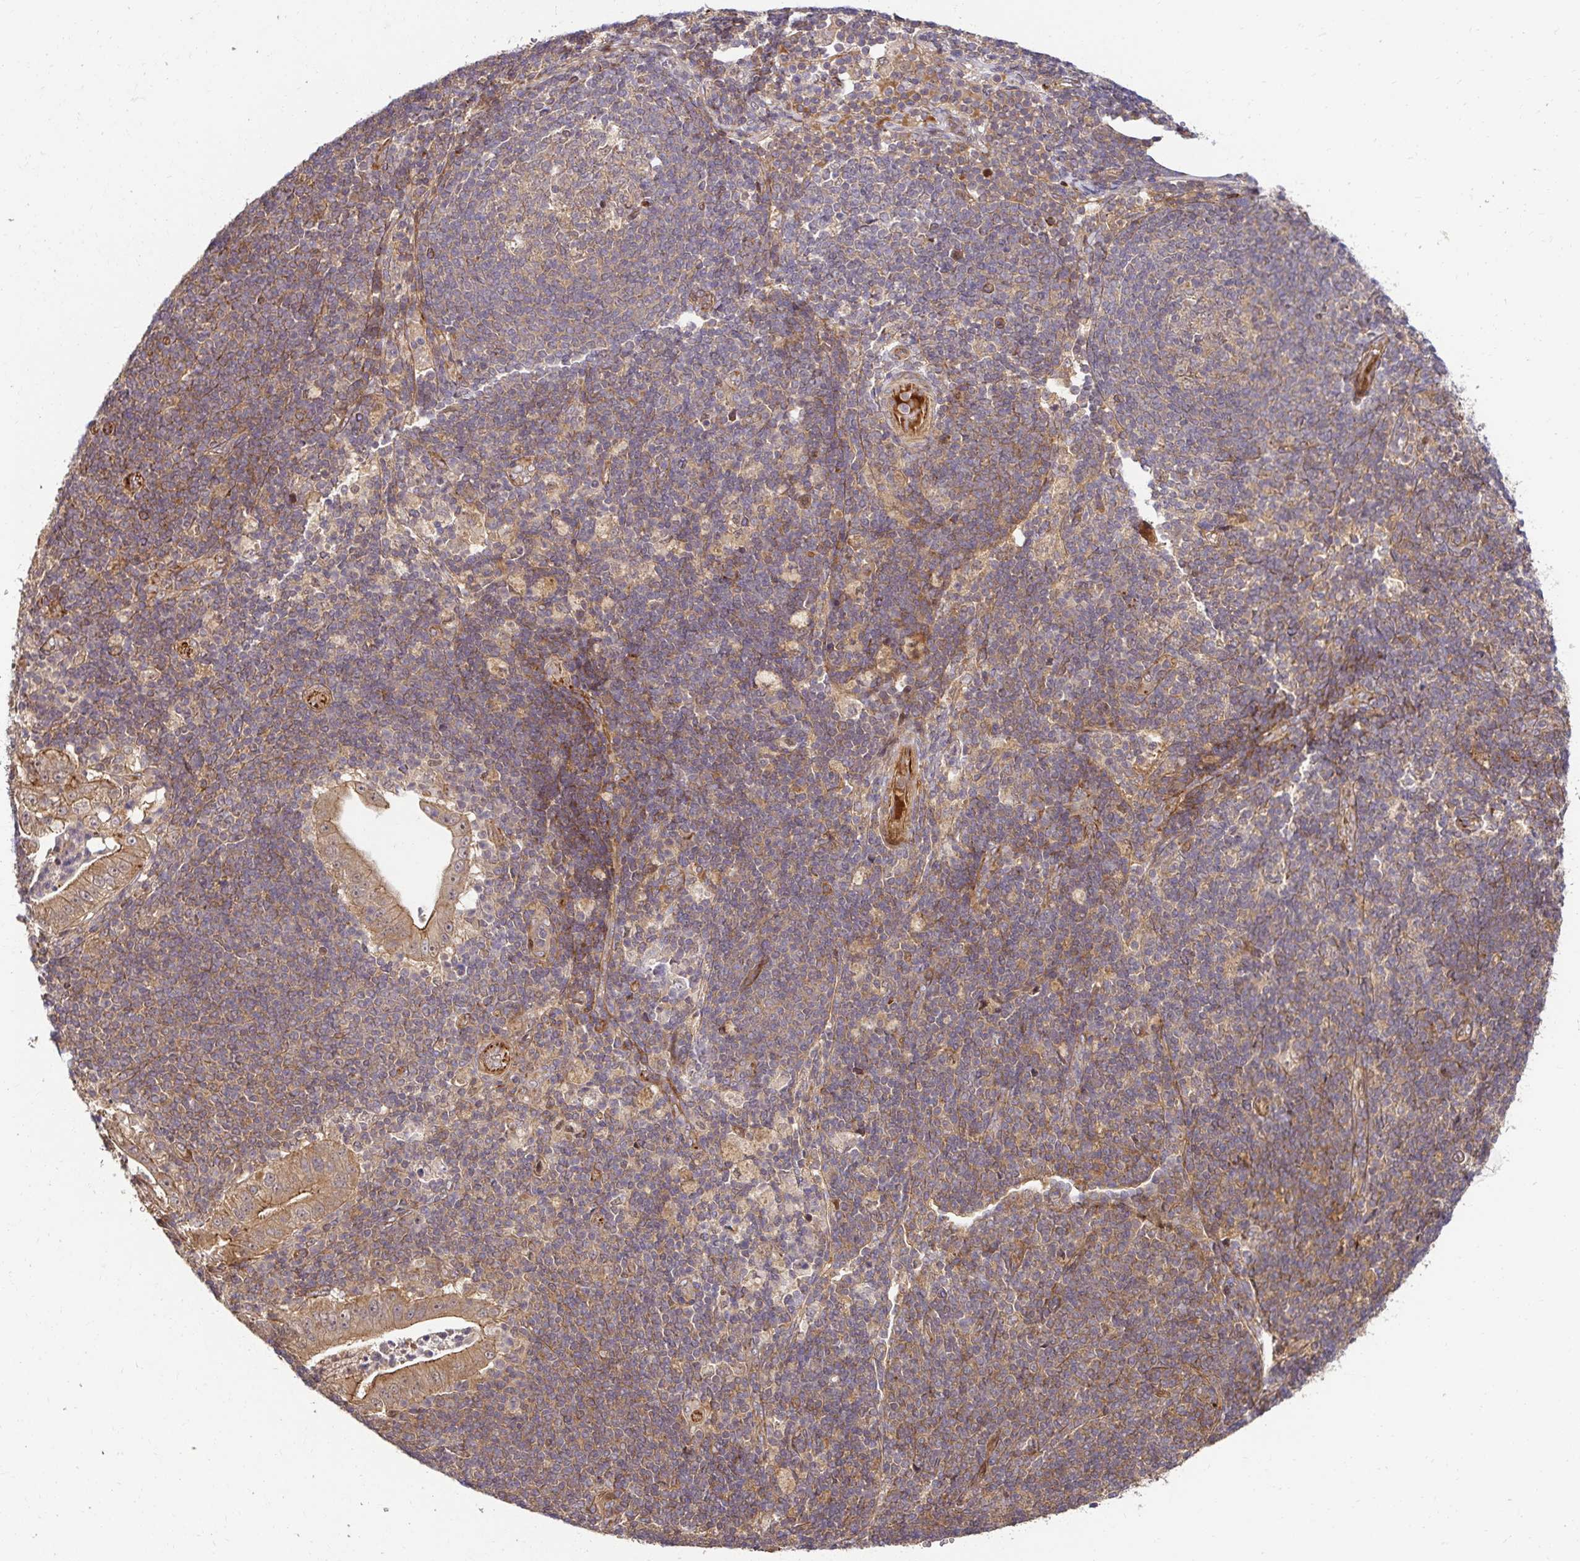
{"staining": {"intensity": "moderate", "quantity": "25%-75%", "location": "cytoplasmic/membranous"}, "tissue": "pancreatic cancer", "cell_type": "Tumor cells", "image_type": "cancer", "snomed": [{"axis": "morphology", "description": "Adenocarcinoma, NOS"}, {"axis": "topography", "description": "Pancreas"}], "caption": "Protein staining of pancreatic adenocarcinoma tissue displays moderate cytoplasmic/membranous staining in about 25%-75% of tumor cells.", "gene": "PSMA4", "patient": {"sex": "male", "age": 71}}